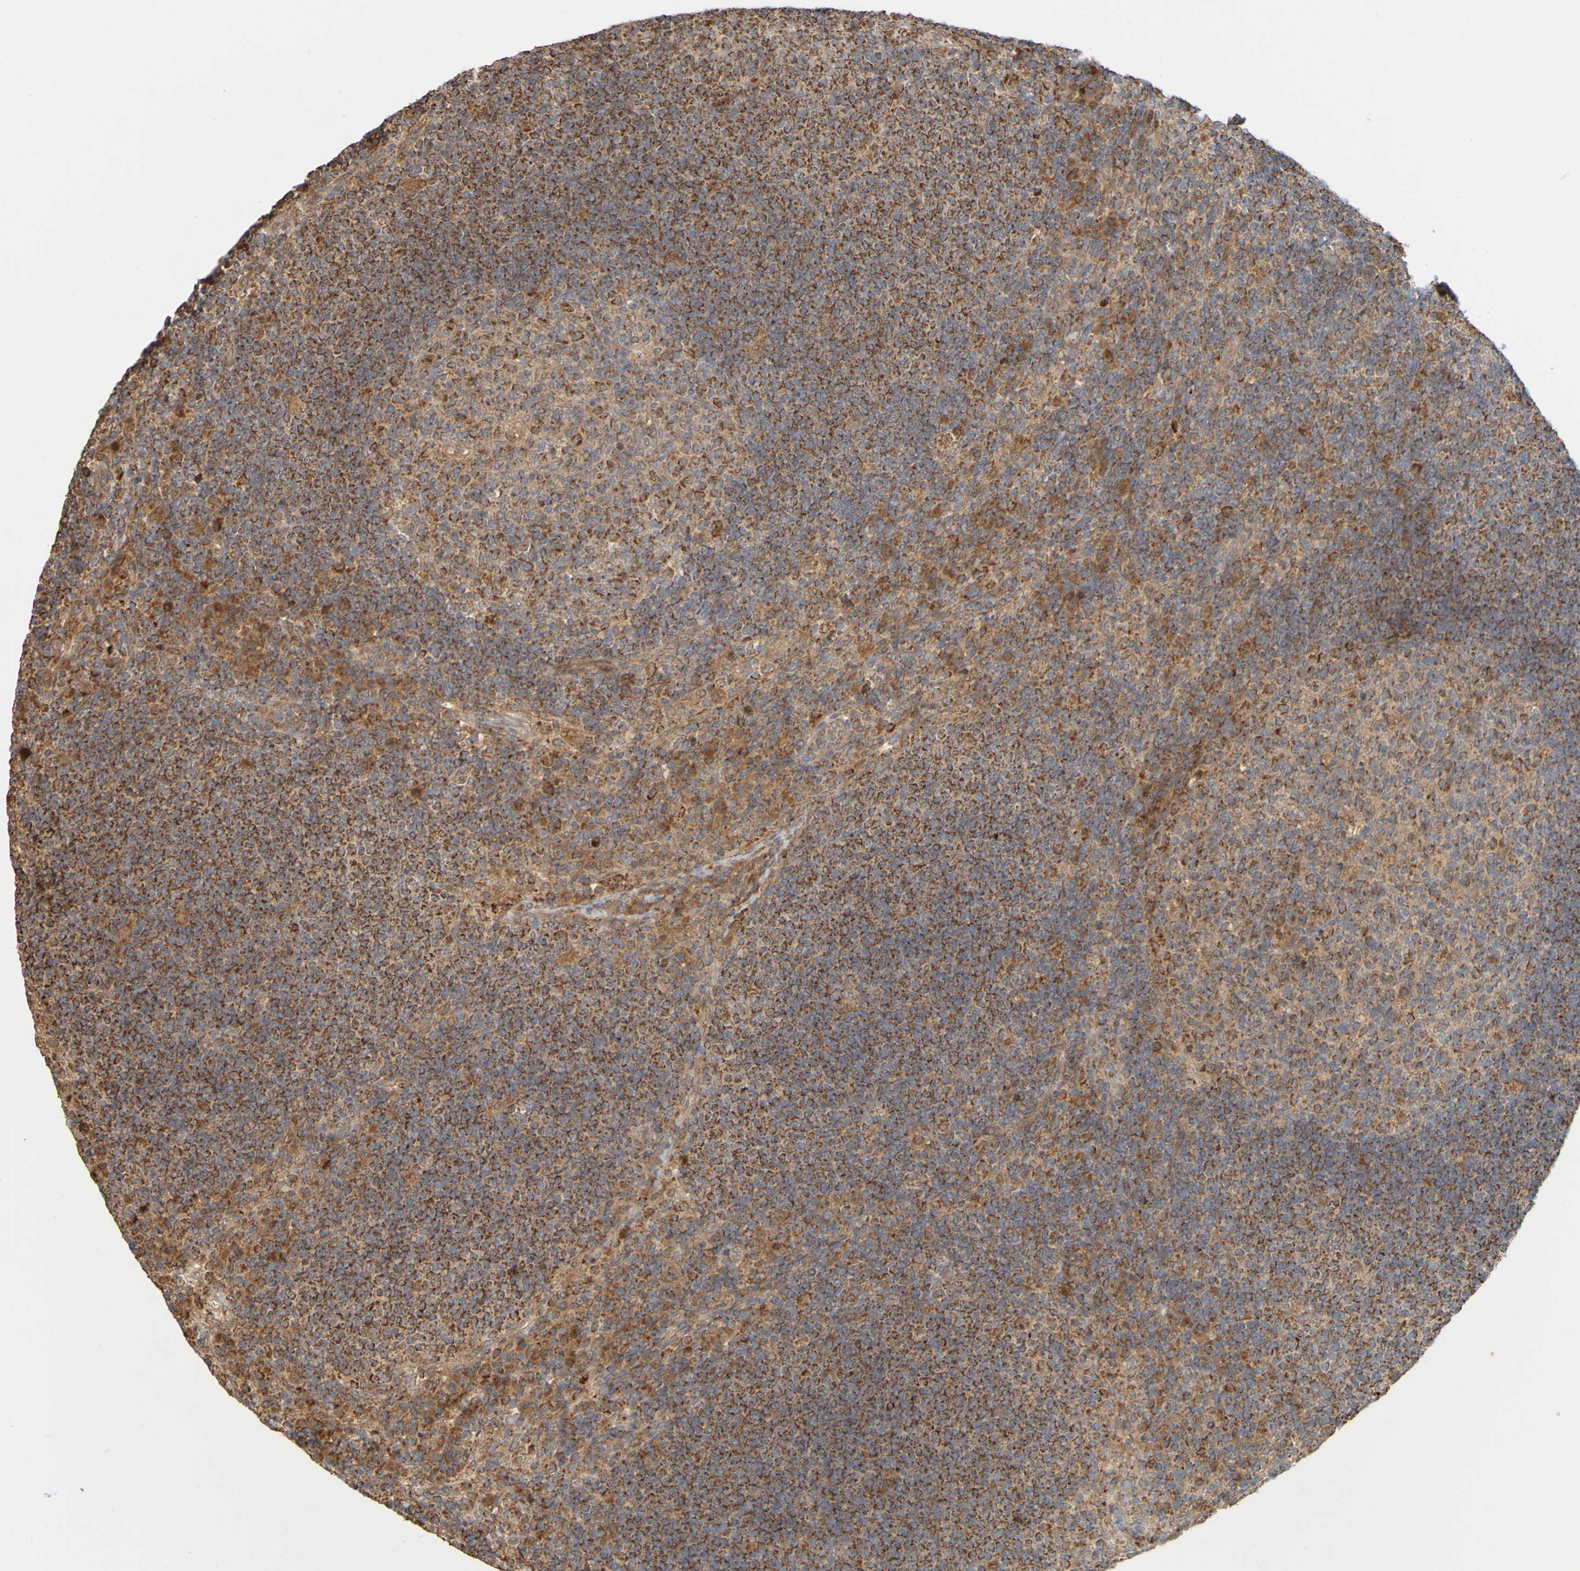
{"staining": {"intensity": "strong", "quantity": ">75%", "location": "cytoplasmic/membranous"}, "tissue": "lymph node", "cell_type": "Germinal center cells", "image_type": "normal", "snomed": [{"axis": "morphology", "description": "Normal tissue, NOS"}, {"axis": "topography", "description": "Lymph node"}], "caption": "Immunohistochemical staining of benign human lymph node displays high levels of strong cytoplasmic/membranous expression in approximately >75% of germinal center cells.", "gene": "TMBIM1", "patient": {"sex": "female", "age": 53}}